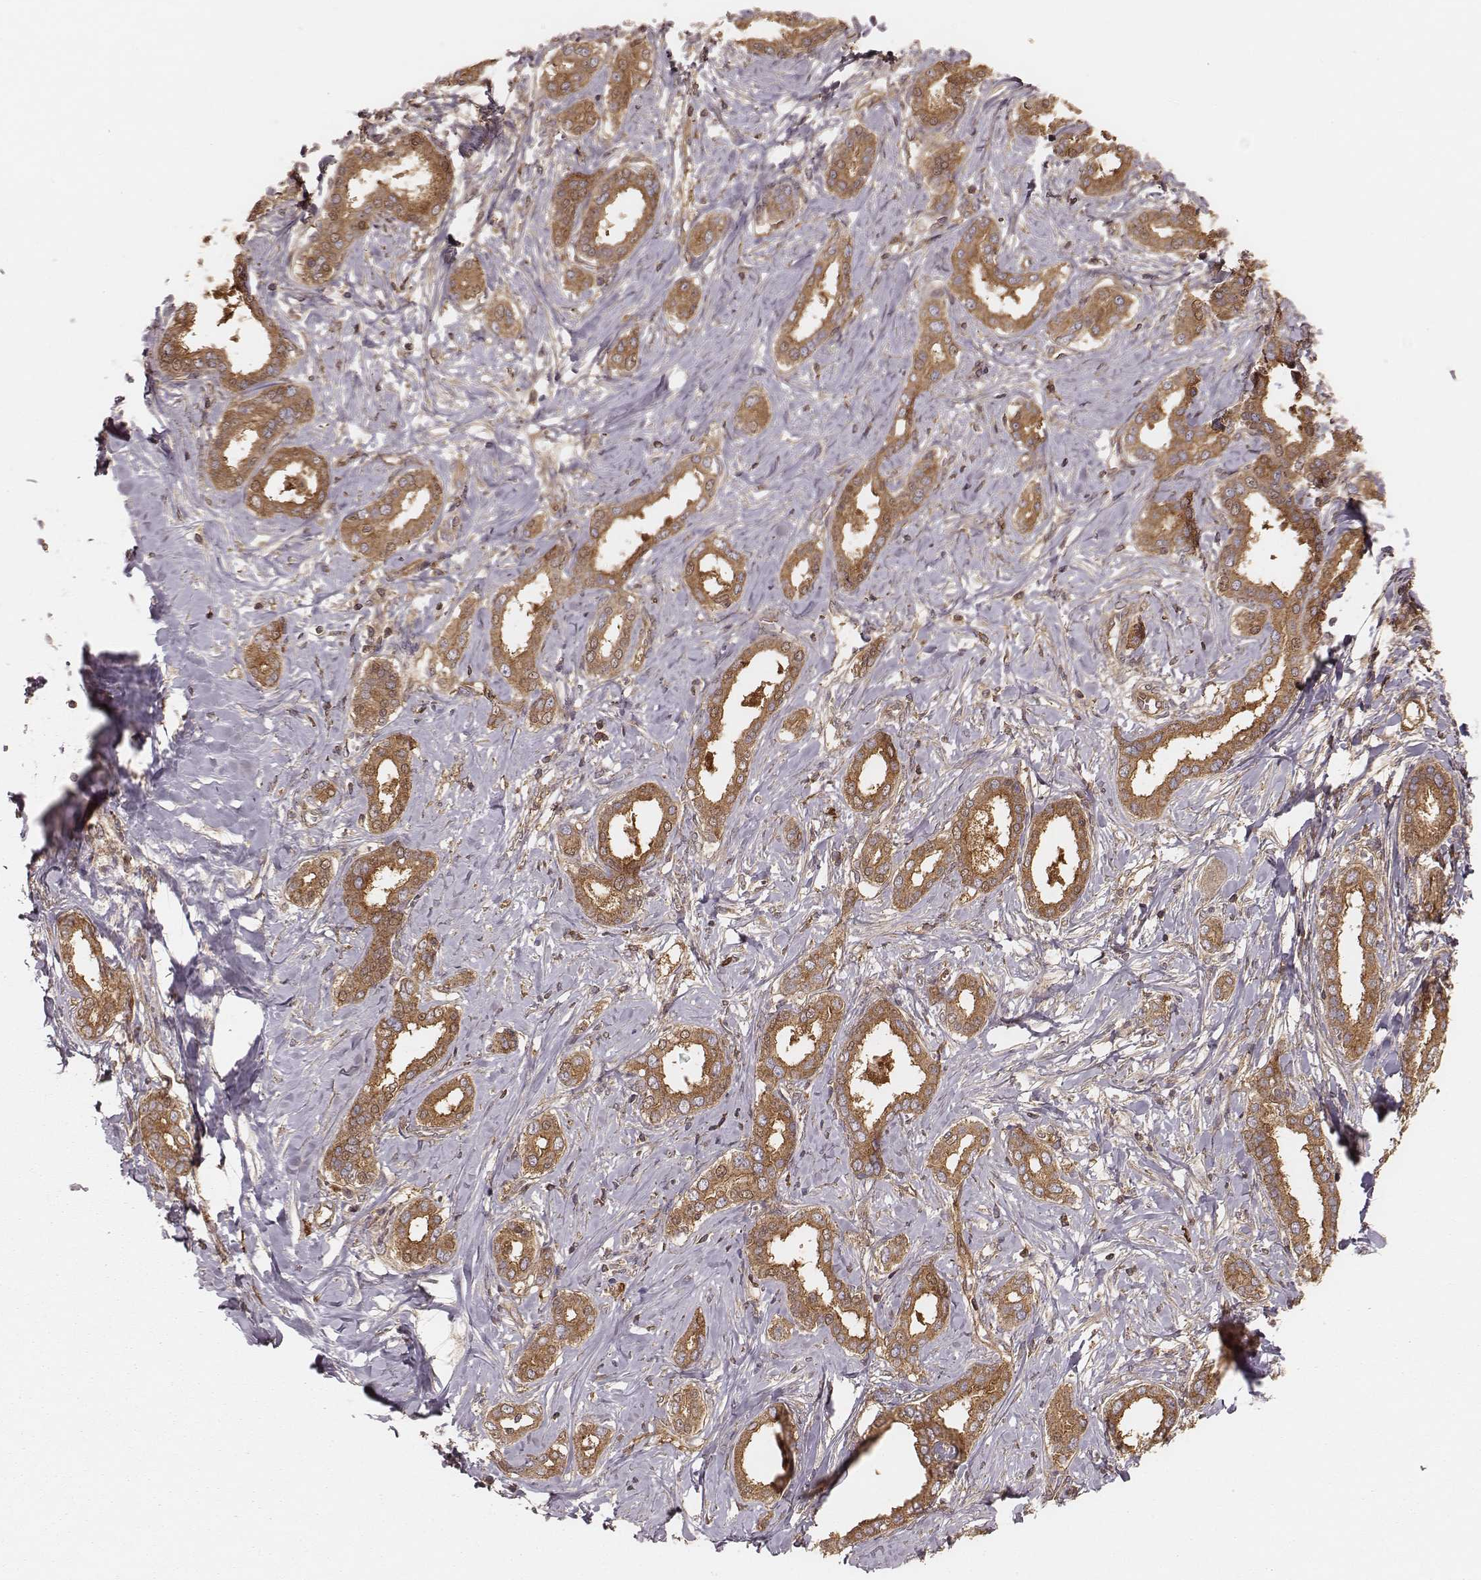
{"staining": {"intensity": "moderate", "quantity": ">75%", "location": "cytoplasmic/membranous"}, "tissue": "liver cancer", "cell_type": "Tumor cells", "image_type": "cancer", "snomed": [{"axis": "morphology", "description": "Cholangiocarcinoma"}, {"axis": "topography", "description": "Liver"}], "caption": "Liver cancer (cholangiocarcinoma) was stained to show a protein in brown. There is medium levels of moderate cytoplasmic/membranous expression in approximately >75% of tumor cells.", "gene": "CARS1", "patient": {"sex": "female", "age": 47}}